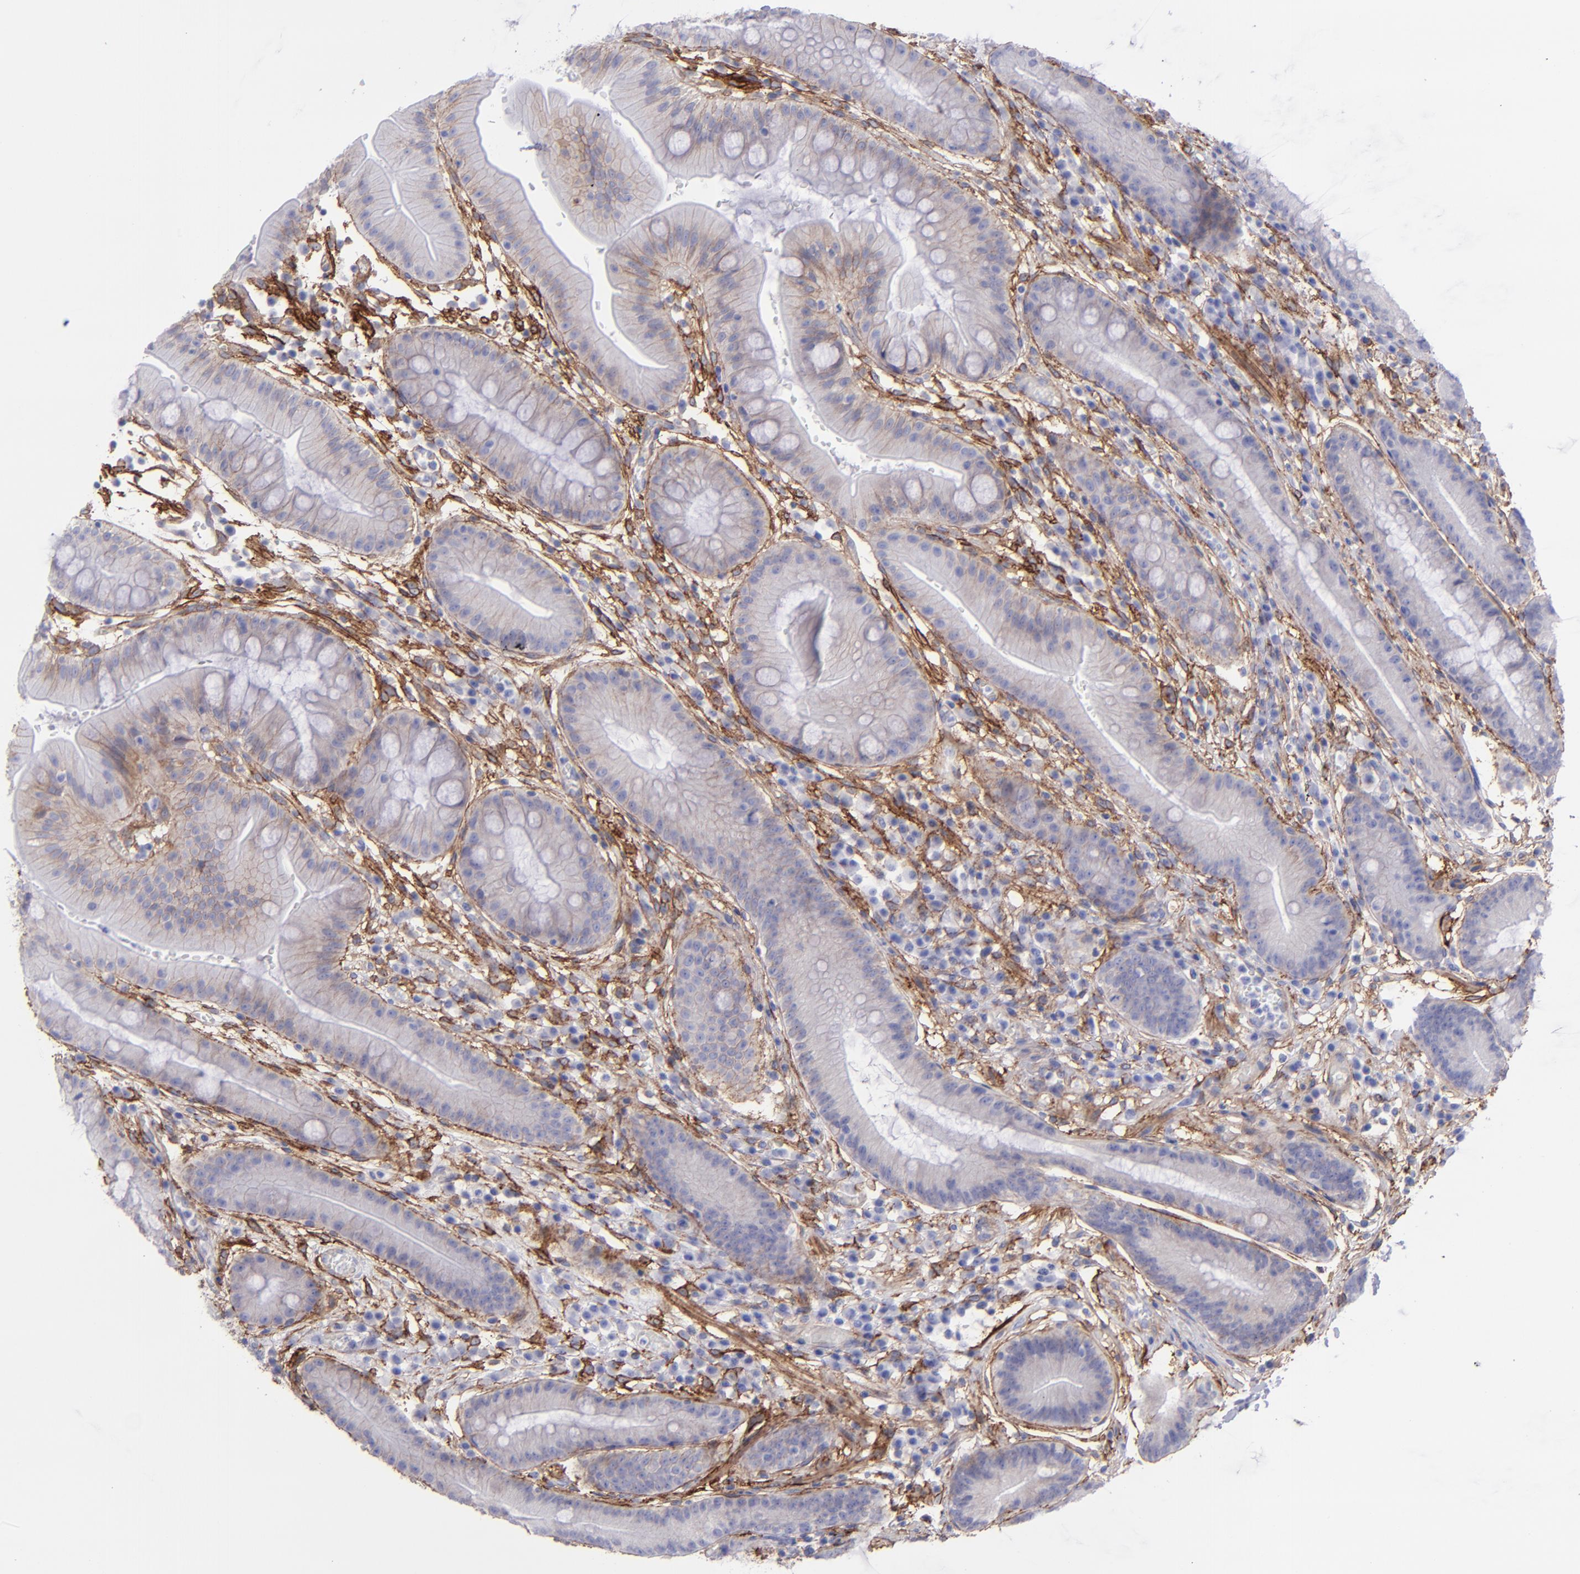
{"staining": {"intensity": "moderate", "quantity": ">75%", "location": "cytoplasmic/membranous"}, "tissue": "stomach", "cell_type": "Glandular cells", "image_type": "normal", "snomed": [{"axis": "morphology", "description": "Normal tissue, NOS"}, {"axis": "morphology", "description": "Inflammation, NOS"}, {"axis": "topography", "description": "Stomach, lower"}], "caption": "DAB (3,3'-diaminobenzidine) immunohistochemical staining of unremarkable stomach displays moderate cytoplasmic/membranous protein expression in about >75% of glandular cells.", "gene": "ITGAV", "patient": {"sex": "male", "age": 59}}